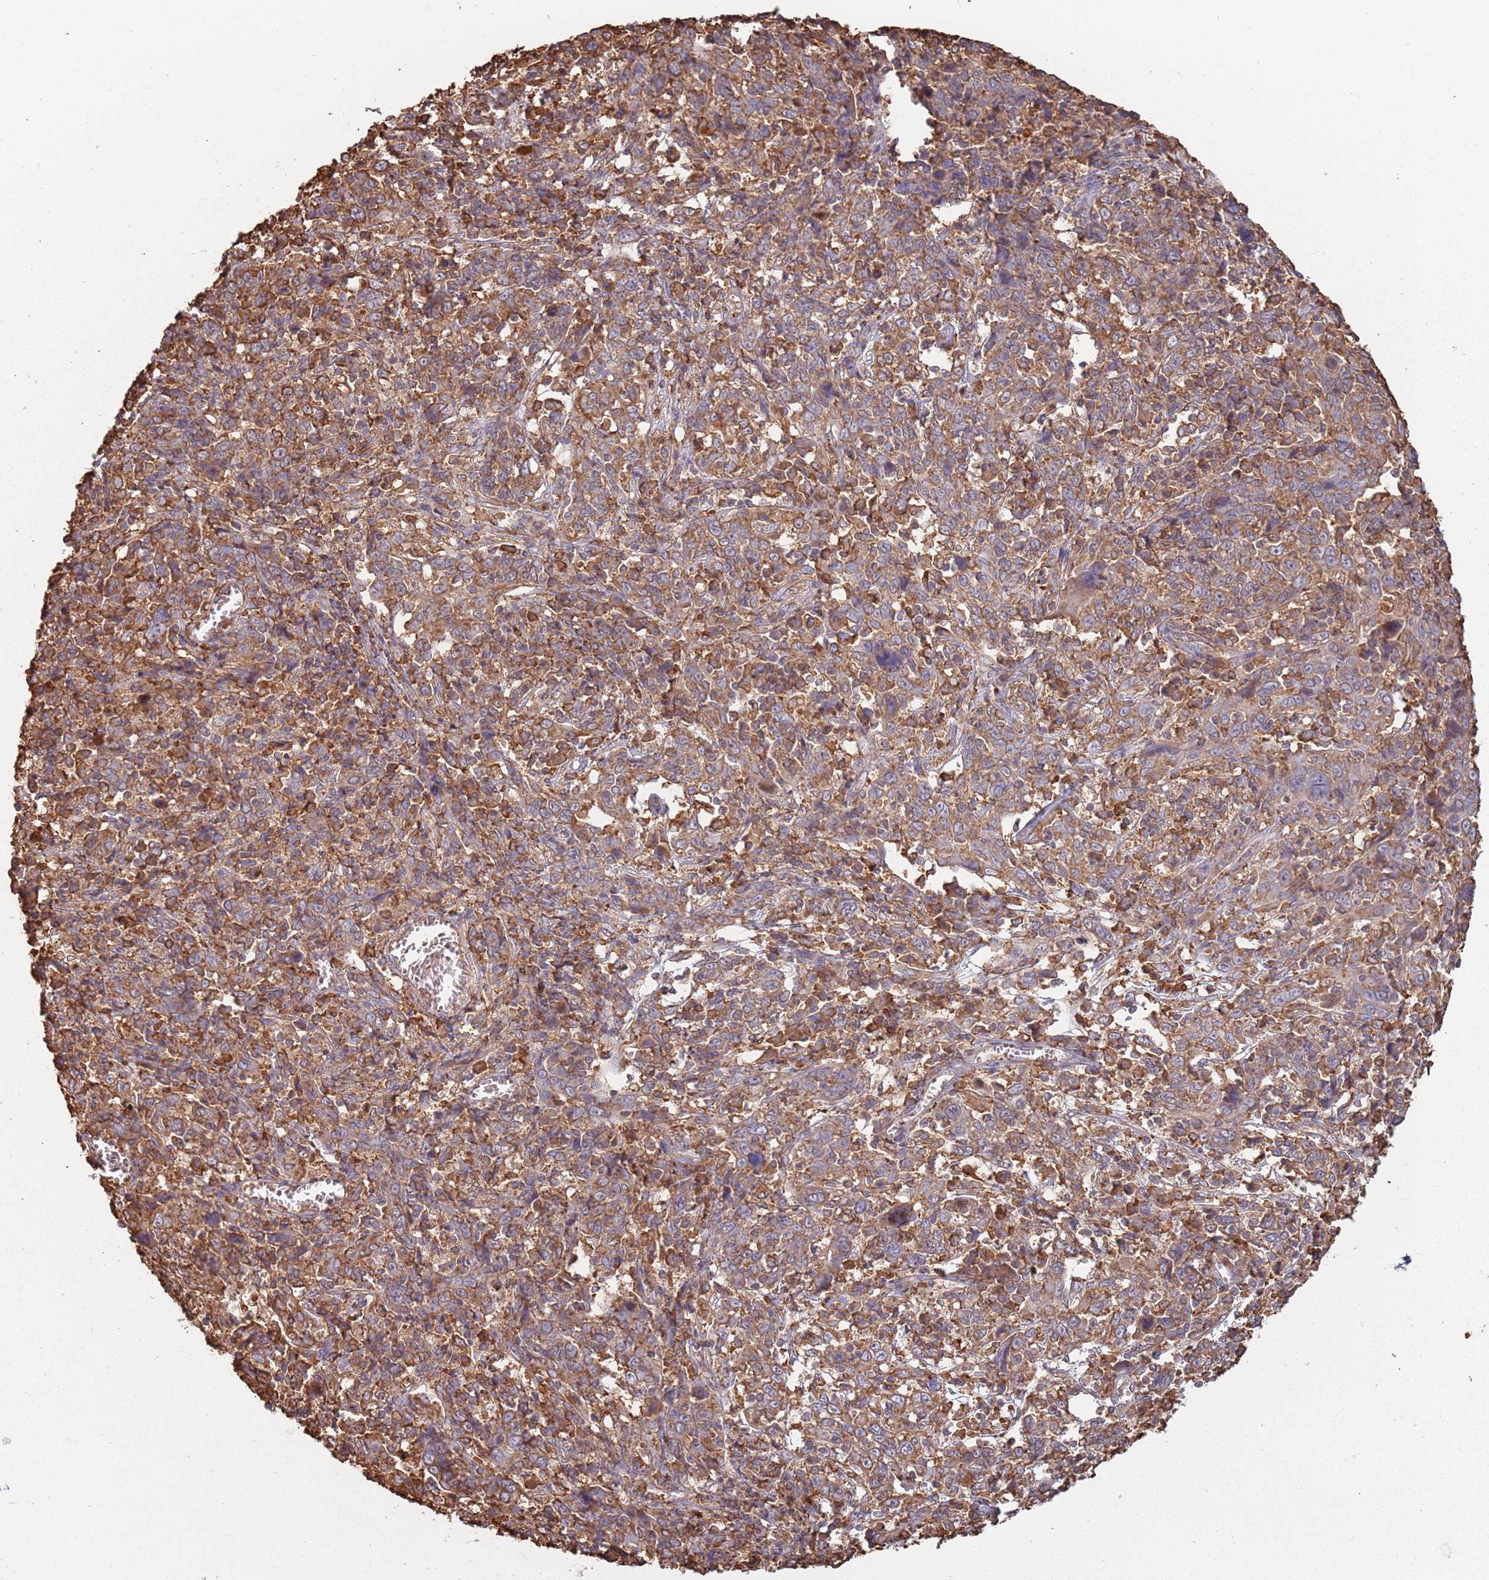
{"staining": {"intensity": "moderate", "quantity": ">75%", "location": "cytoplasmic/membranous"}, "tissue": "cervical cancer", "cell_type": "Tumor cells", "image_type": "cancer", "snomed": [{"axis": "morphology", "description": "Squamous cell carcinoma, NOS"}, {"axis": "topography", "description": "Cervix"}], "caption": "IHC histopathology image of cervical cancer stained for a protein (brown), which reveals medium levels of moderate cytoplasmic/membranous positivity in approximately >75% of tumor cells.", "gene": "ATOSB", "patient": {"sex": "female", "age": 46}}